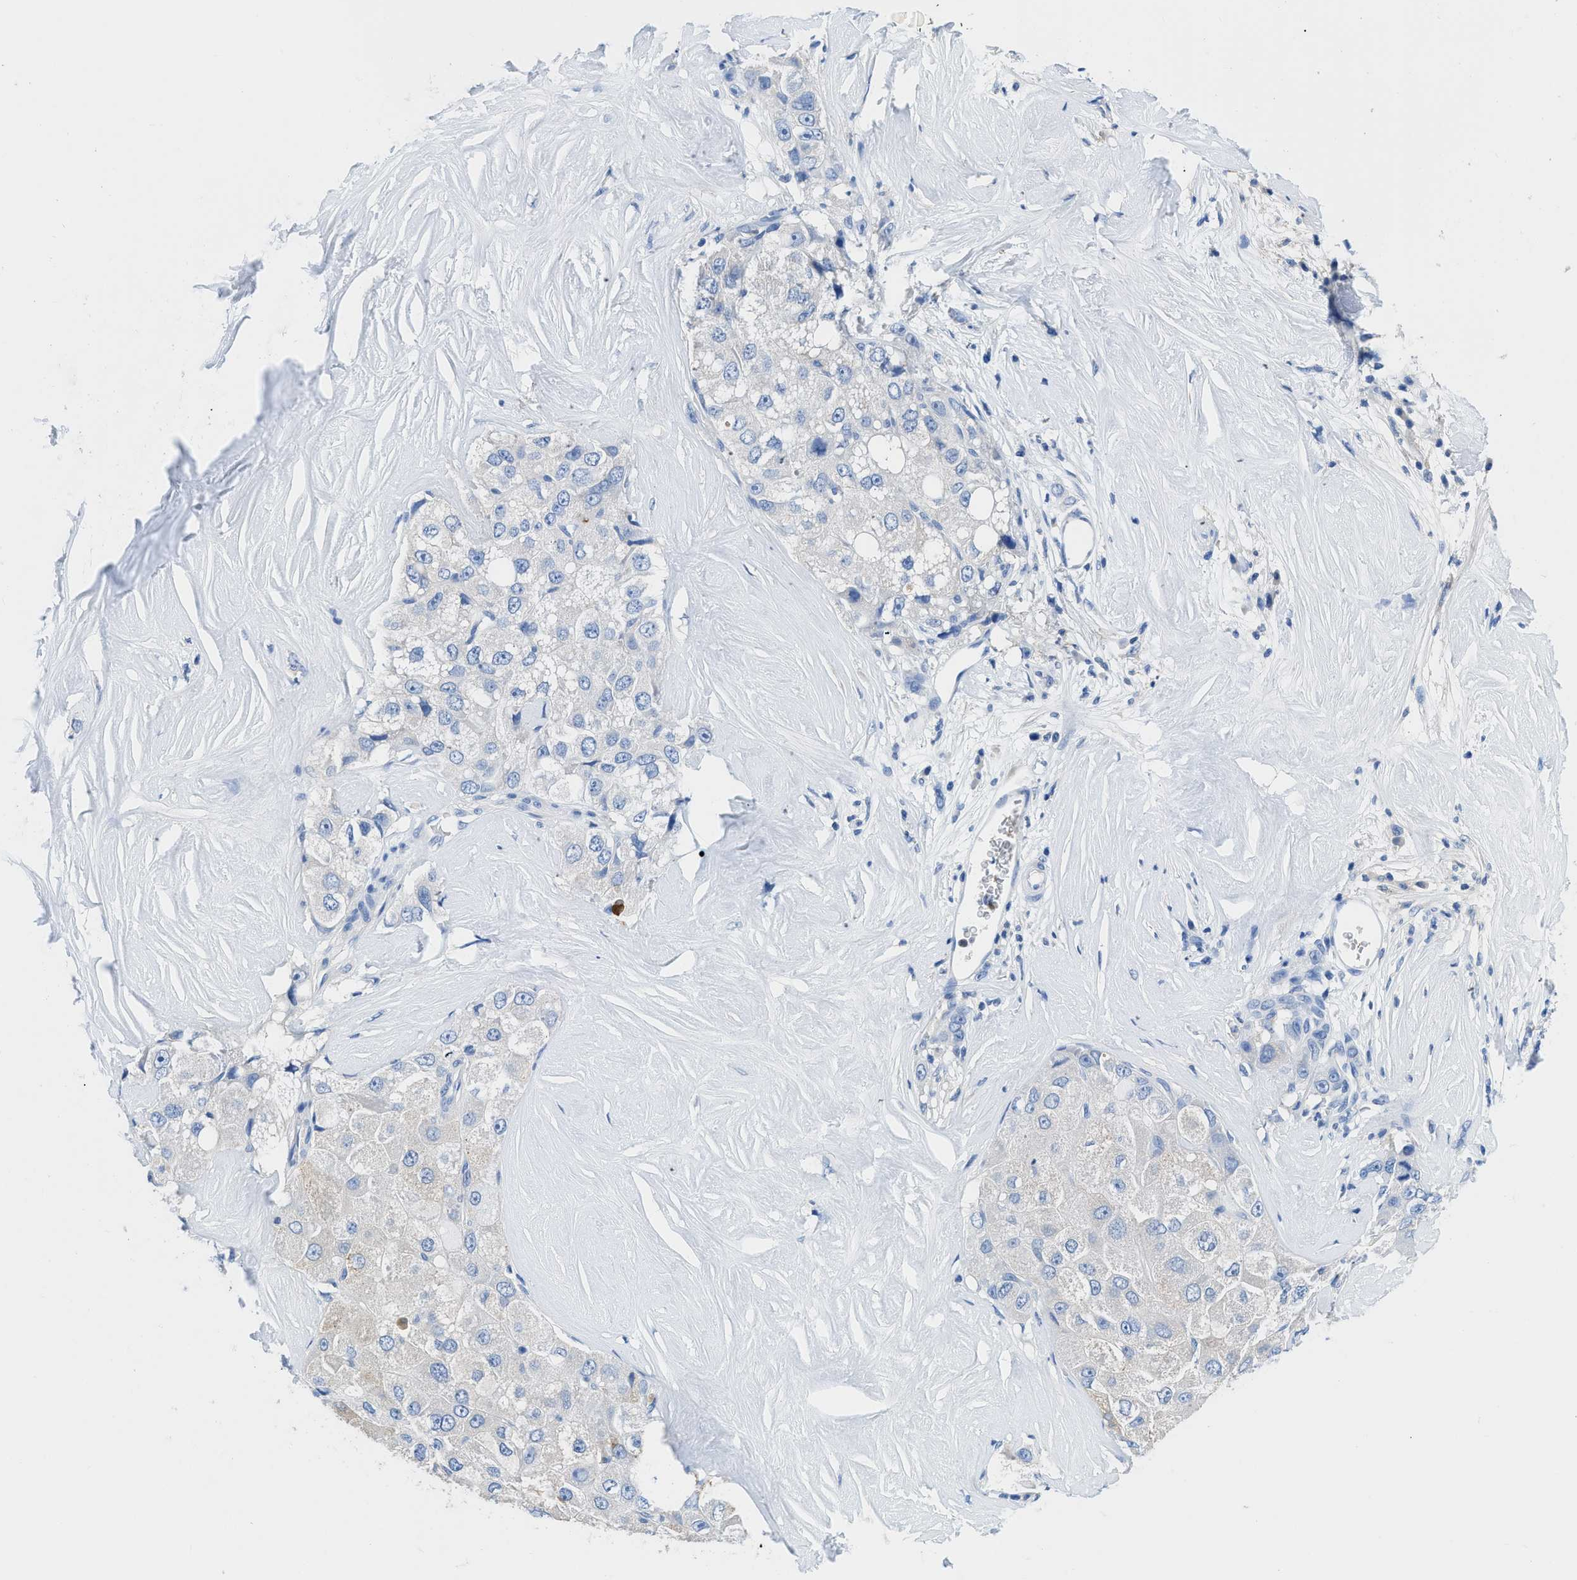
{"staining": {"intensity": "negative", "quantity": "none", "location": "none"}, "tissue": "liver cancer", "cell_type": "Tumor cells", "image_type": "cancer", "snomed": [{"axis": "morphology", "description": "Carcinoma, Hepatocellular, NOS"}, {"axis": "topography", "description": "Liver"}], "caption": "DAB (3,3'-diaminobenzidine) immunohistochemical staining of liver hepatocellular carcinoma shows no significant staining in tumor cells.", "gene": "NEB", "patient": {"sex": "male", "age": 80}}